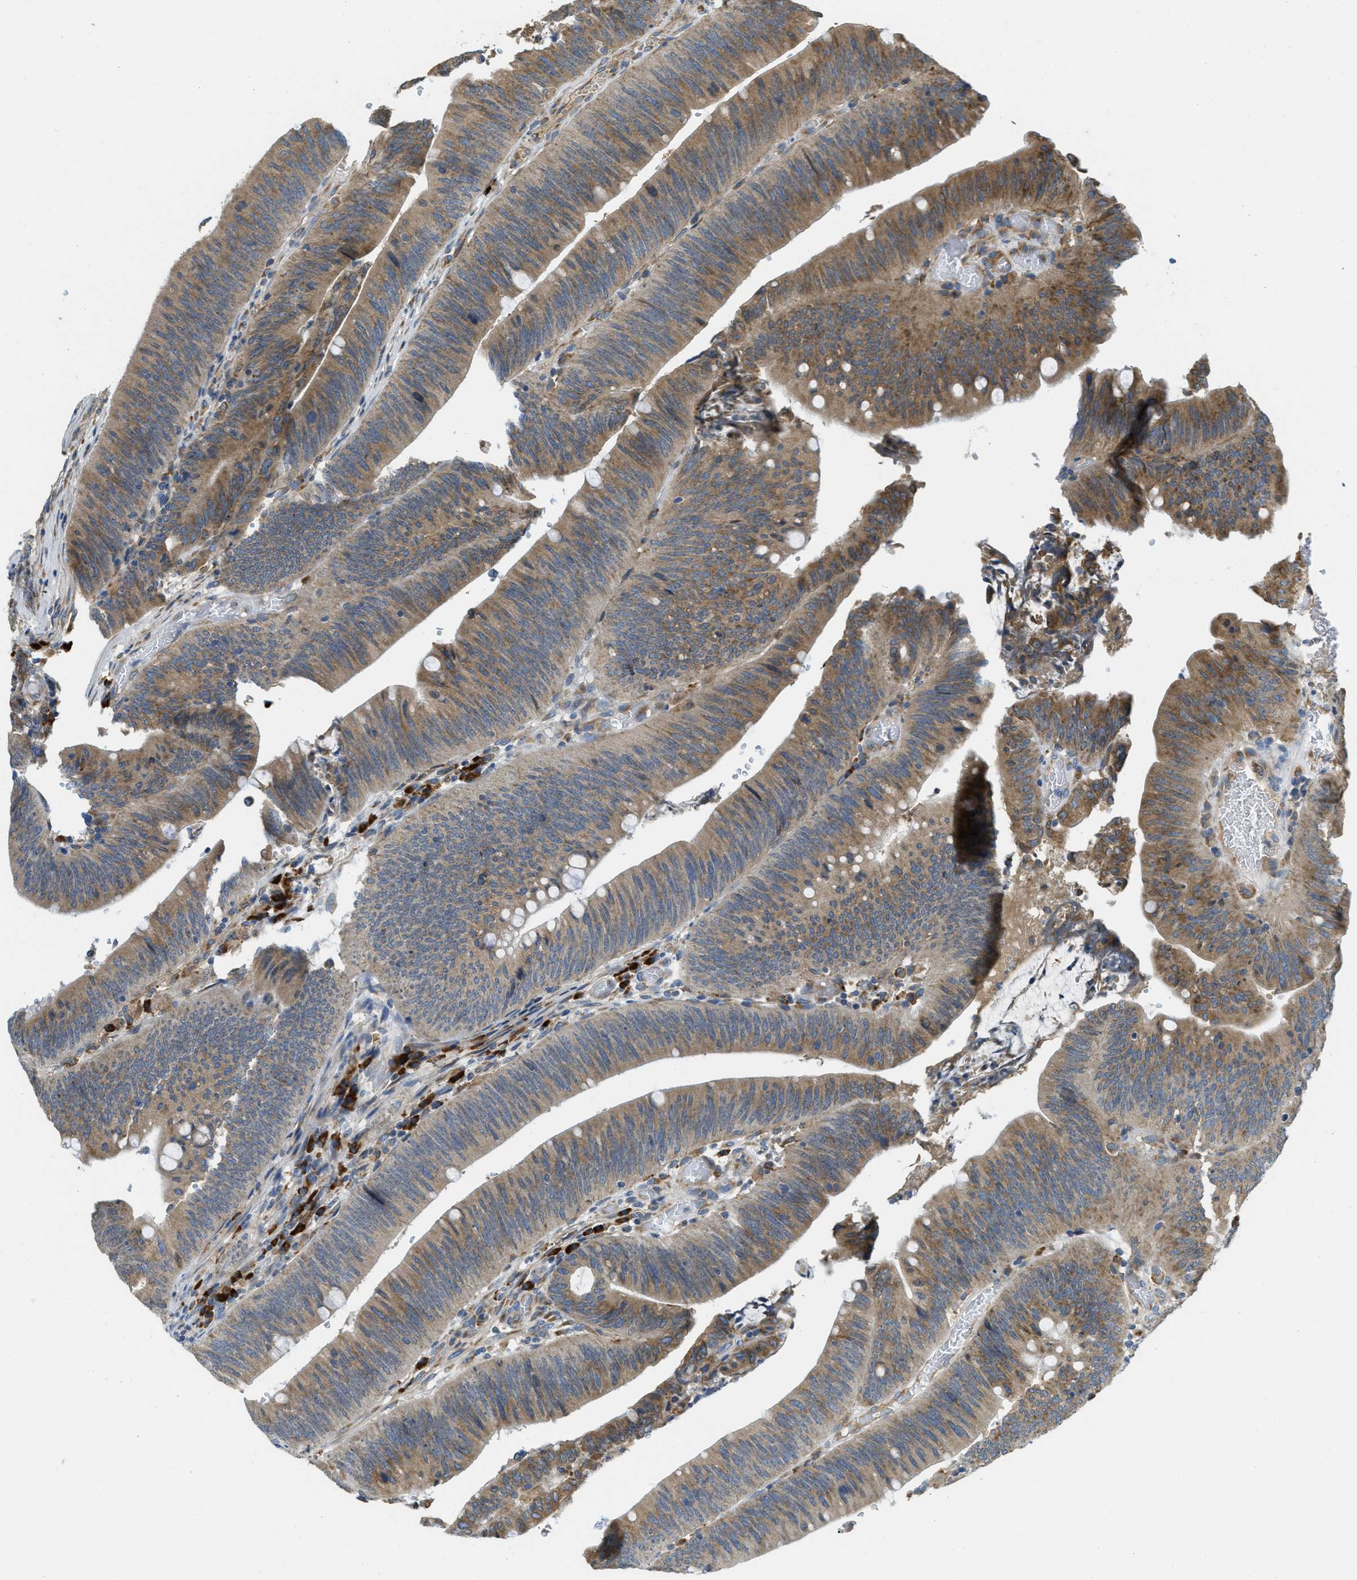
{"staining": {"intensity": "moderate", "quantity": ">75%", "location": "cytoplasmic/membranous"}, "tissue": "colorectal cancer", "cell_type": "Tumor cells", "image_type": "cancer", "snomed": [{"axis": "morphology", "description": "Normal tissue, NOS"}, {"axis": "morphology", "description": "Adenocarcinoma, NOS"}, {"axis": "topography", "description": "Rectum"}], "caption": "This is an image of immunohistochemistry staining of adenocarcinoma (colorectal), which shows moderate expression in the cytoplasmic/membranous of tumor cells.", "gene": "SSR1", "patient": {"sex": "female", "age": 66}}